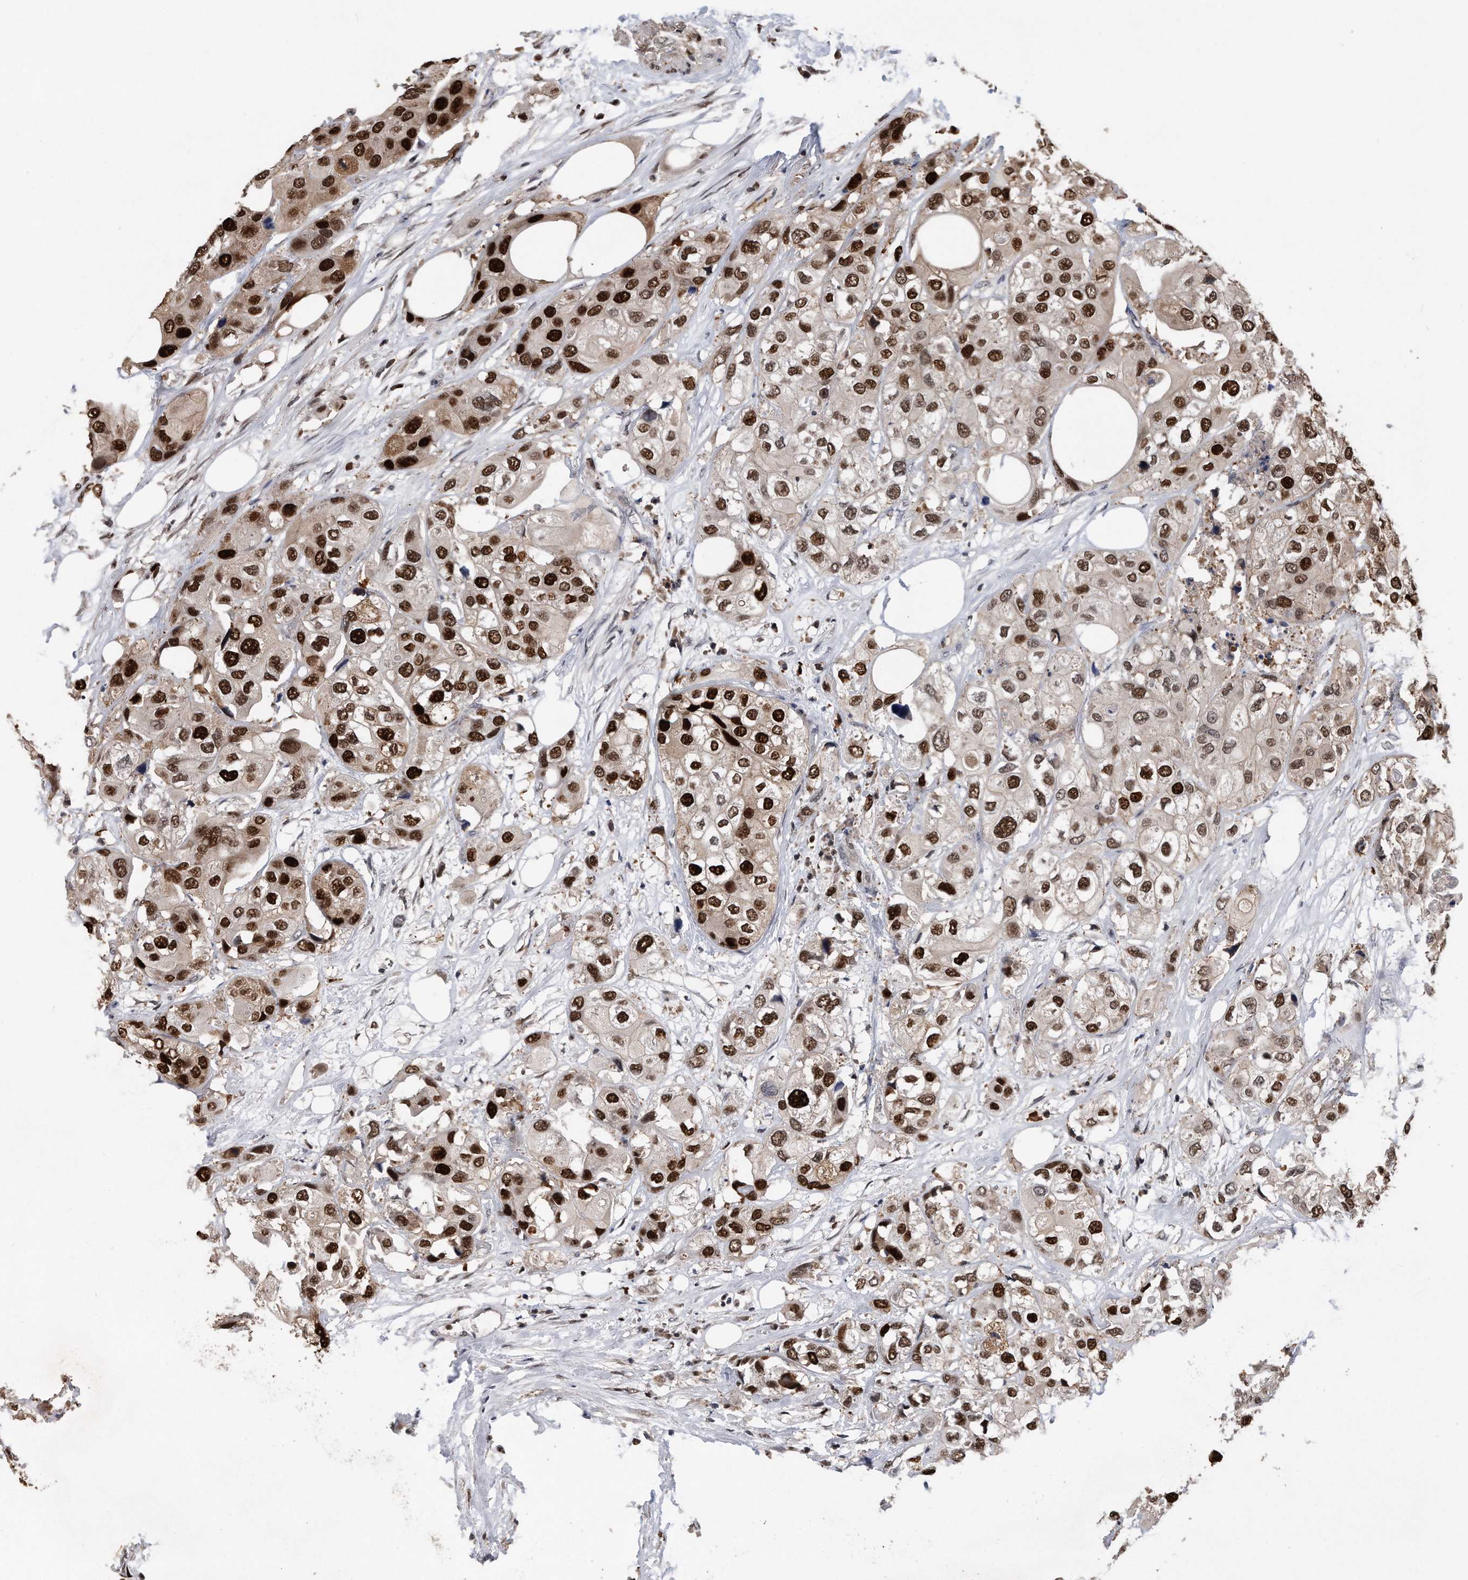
{"staining": {"intensity": "strong", "quantity": "25%-75%", "location": "nuclear"}, "tissue": "urothelial cancer", "cell_type": "Tumor cells", "image_type": "cancer", "snomed": [{"axis": "morphology", "description": "Urothelial carcinoma, High grade"}, {"axis": "topography", "description": "Urinary bladder"}], "caption": "There is high levels of strong nuclear expression in tumor cells of high-grade urothelial carcinoma, as demonstrated by immunohistochemical staining (brown color).", "gene": "PCNA", "patient": {"sex": "male", "age": 64}}